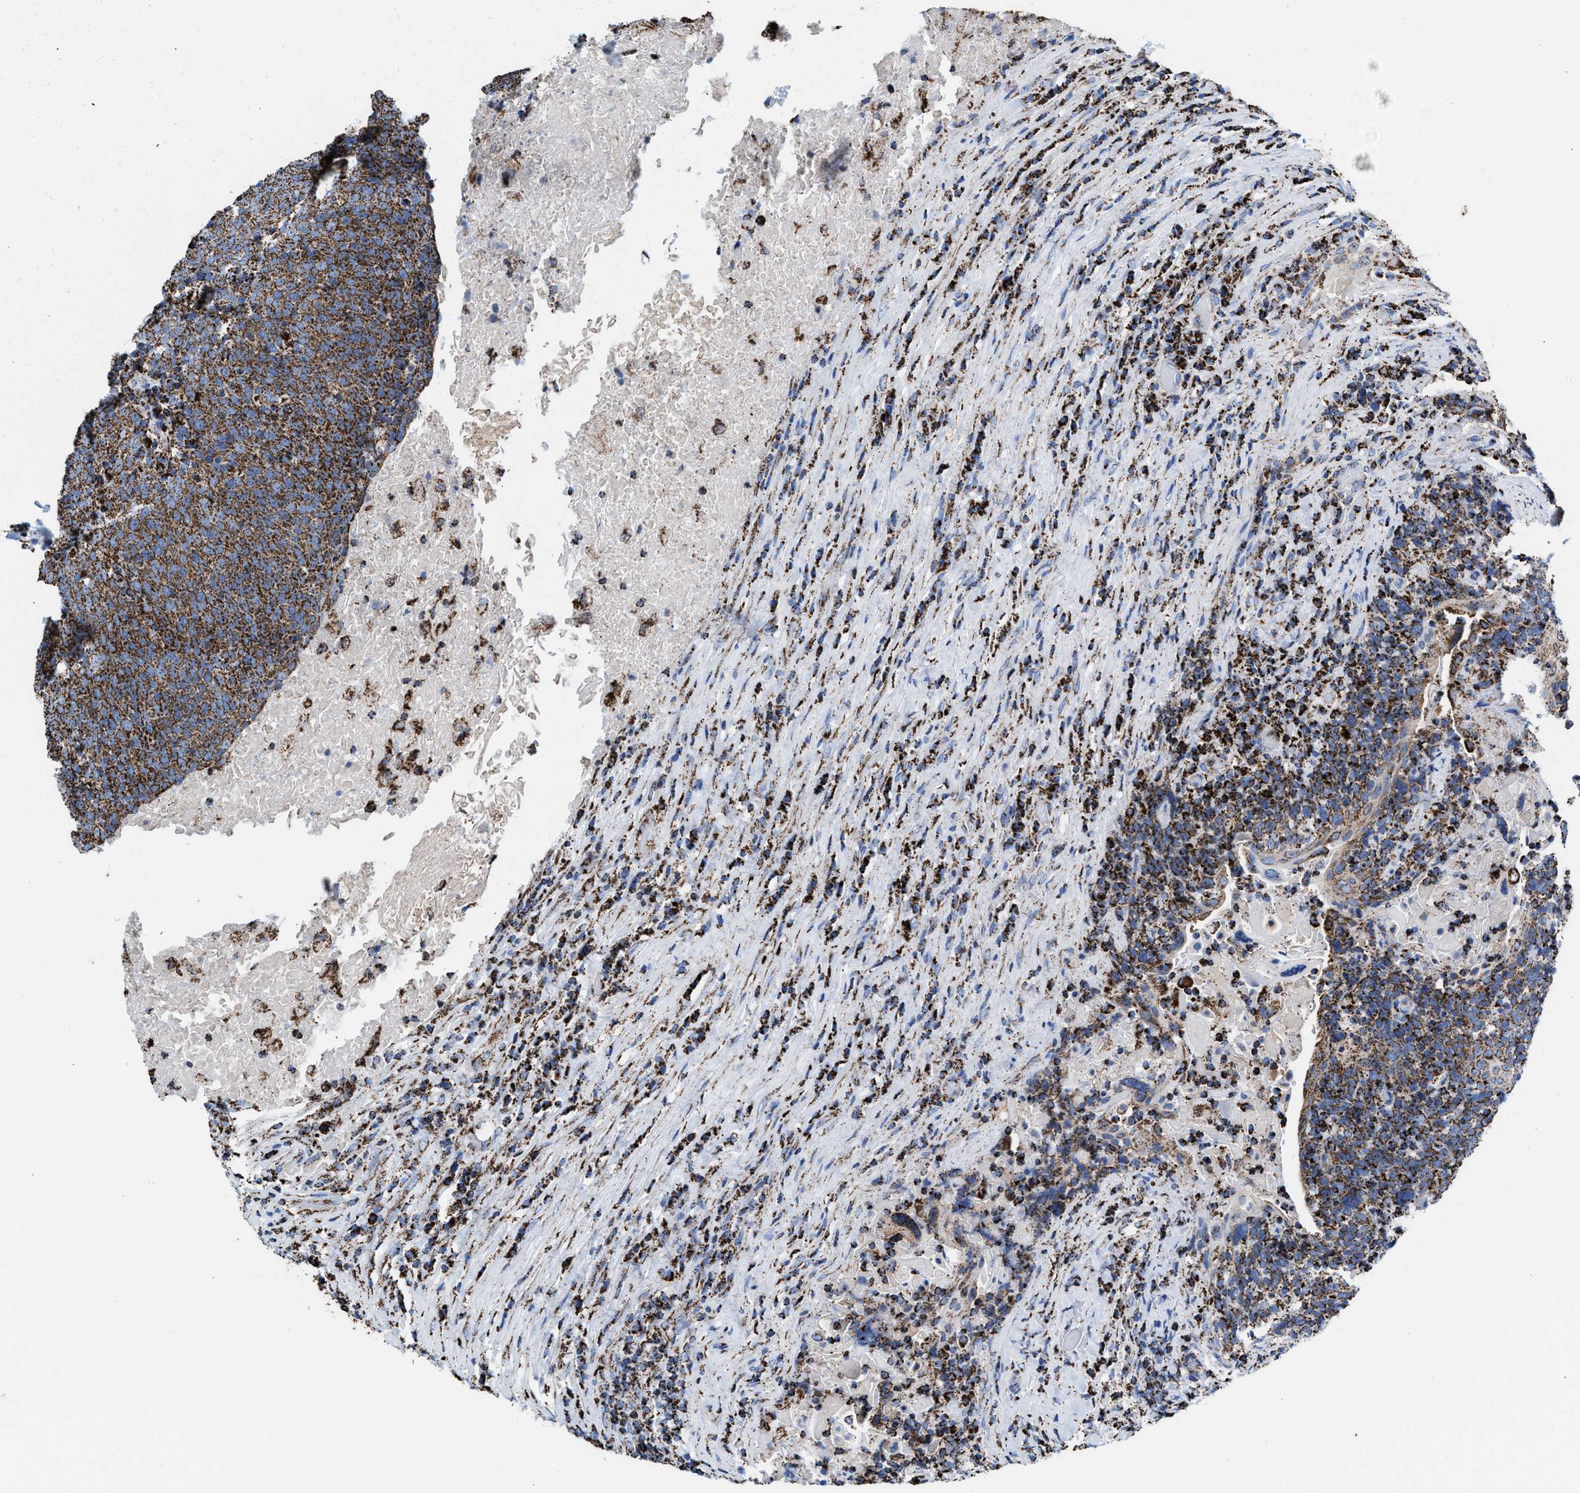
{"staining": {"intensity": "moderate", "quantity": ">75%", "location": "cytoplasmic/membranous"}, "tissue": "head and neck cancer", "cell_type": "Tumor cells", "image_type": "cancer", "snomed": [{"axis": "morphology", "description": "Squamous cell carcinoma, NOS"}, {"axis": "morphology", "description": "Squamous cell carcinoma, metastatic, NOS"}, {"axis": "topography", "description": "Lymph node"}, {"axis": "topography", "description": "Head-Neck"}], "caption": "Moderate cytoplasmic/membranous staining for a protein is present in about >75% of tumor cells of head and neck cancer (metastatic squamous cell carcinoma) using IHC.", "gene": "ECHS1", "patient": {"sex": "male", "age": 62}}